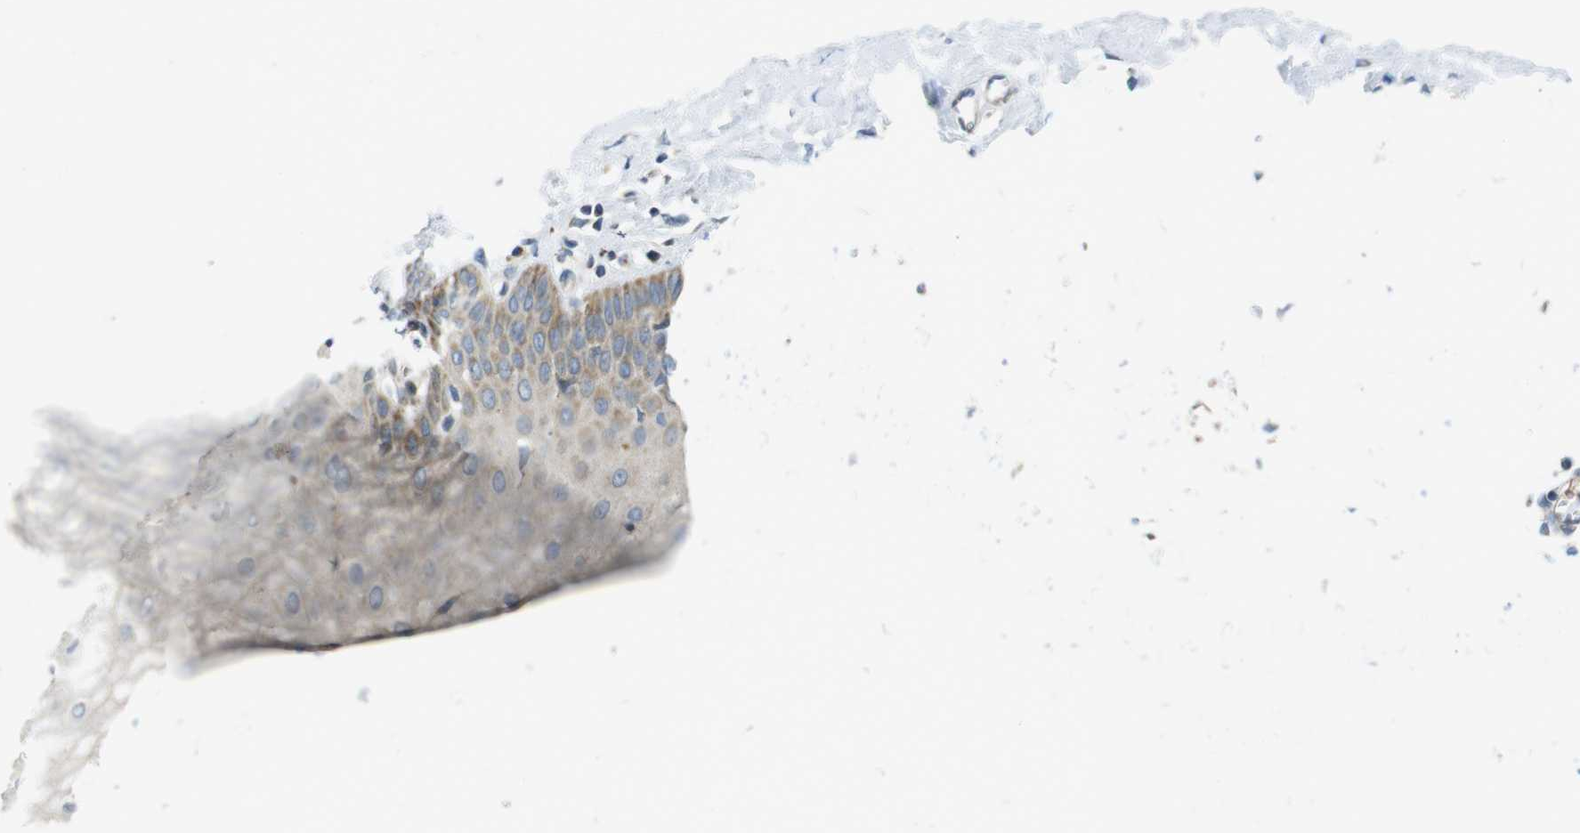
{"staining": {"intensity": "moderate", "quantity": ">75%", "location": "cytoplasmic/membranous"}, "tissue": "cervix", "cell_type": "Glandular cells", "image_type": "normal", "snomed": [{"axis": "morphology", "description": "Normal tissue, NOS"}, {"axis": "topography", "description": "Cervix"}], "caption": "IHC (DAB) staining of unremarkable human cervix demonstrates moderate cytoplasmic/membranous protein expression in about >75% of glandular cells. The protein is shown in brown color, while the nuclei are stained blue.", "gene": "MARCHF1", "patient": {"sex": "female", "age": 55}}